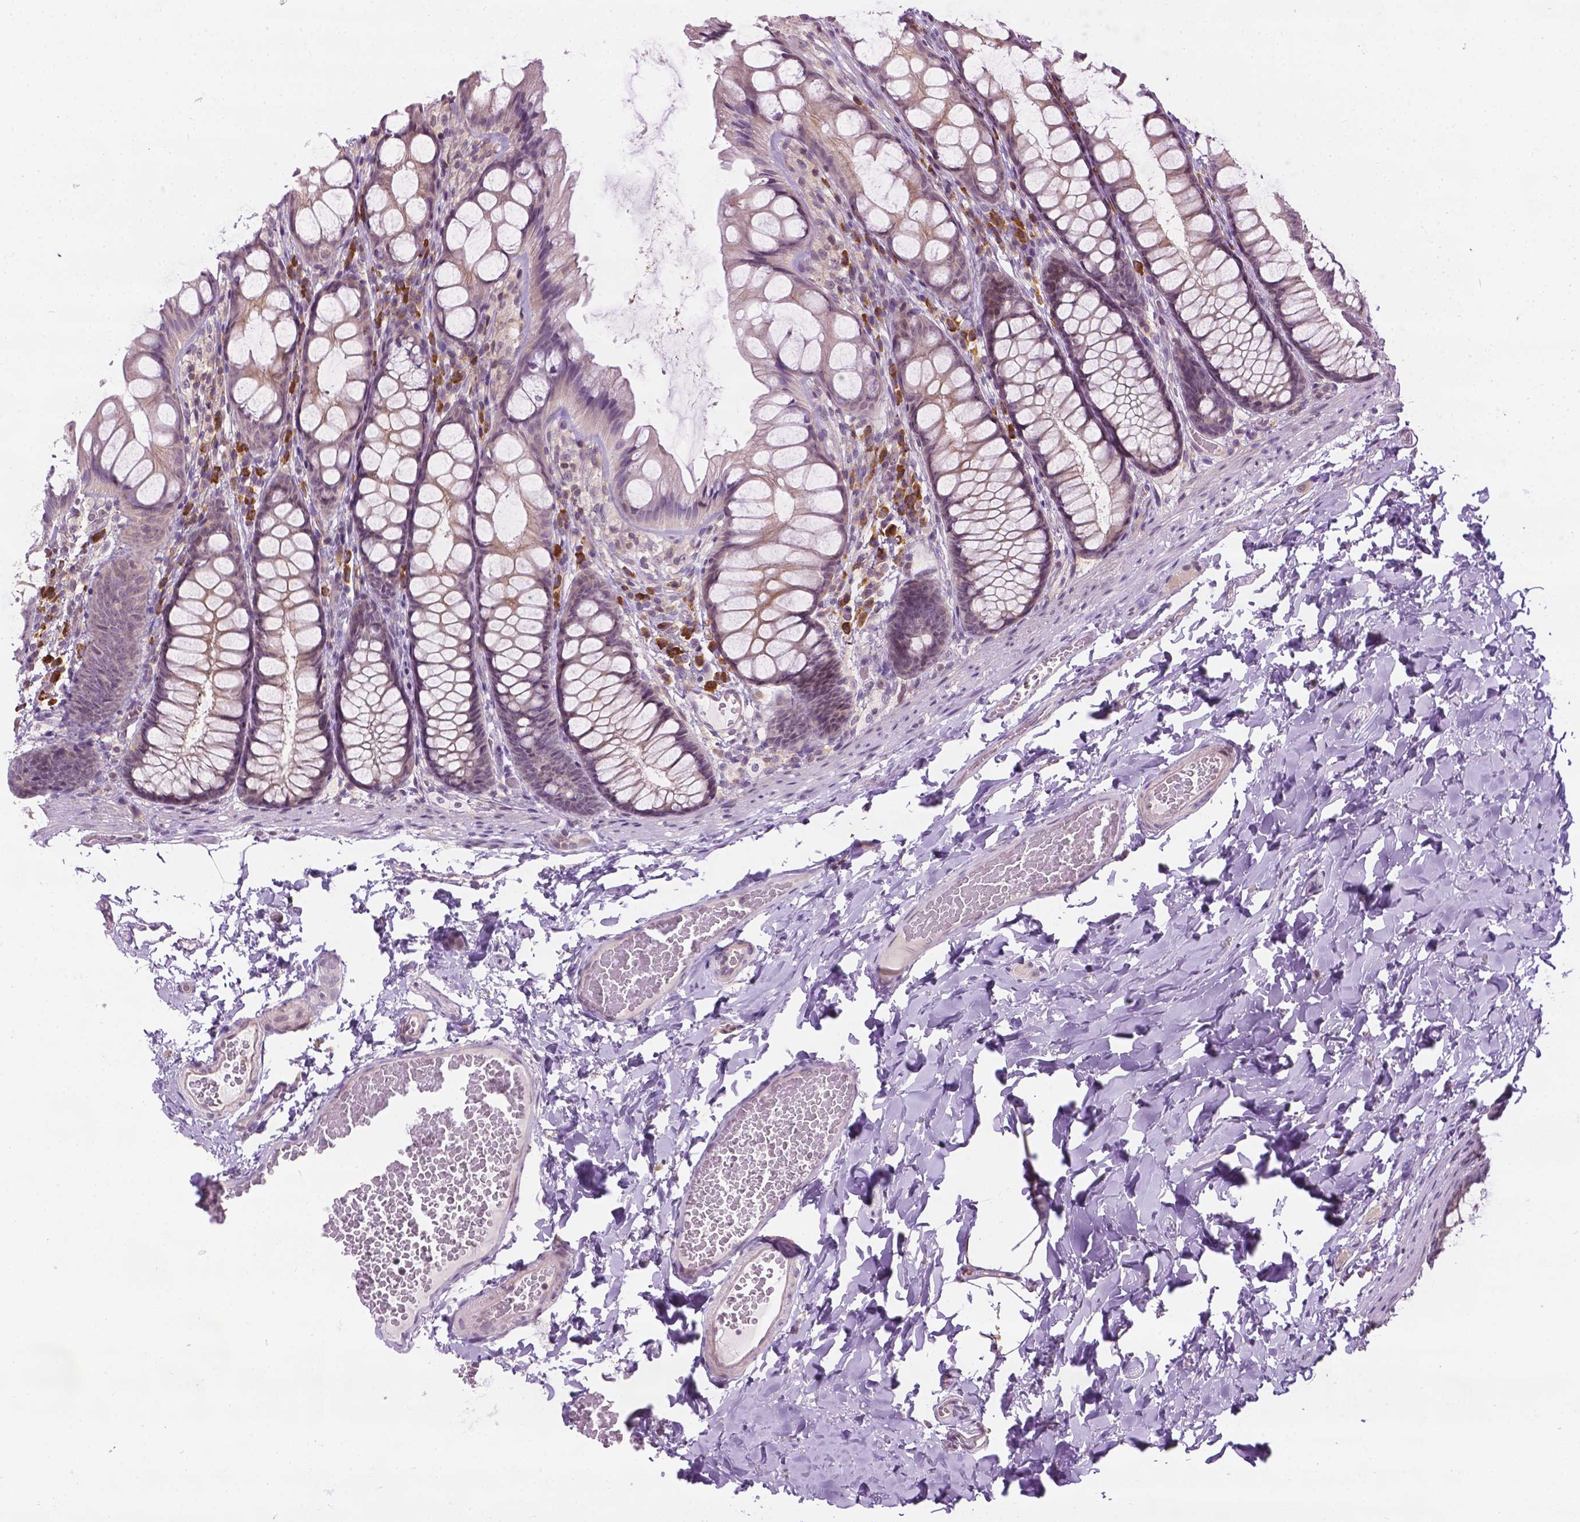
{"staining": {"intensity": "negative", "quantity": "none", "location": "none"}, "tissue": "colon", "cell_type": "Endothelial cells", "image_type": "normal", "snomed": [{"axis": "morphology", "description": "Normal tissue, NOS"}, {"axis": "topography", "description": "Colon"}], "caption": "This is an IHC micrograph of normal colon. There is no positivity in endothelial cells.", "gene": "DENND4A", "patient": {"sex": "male", "age": 47}}